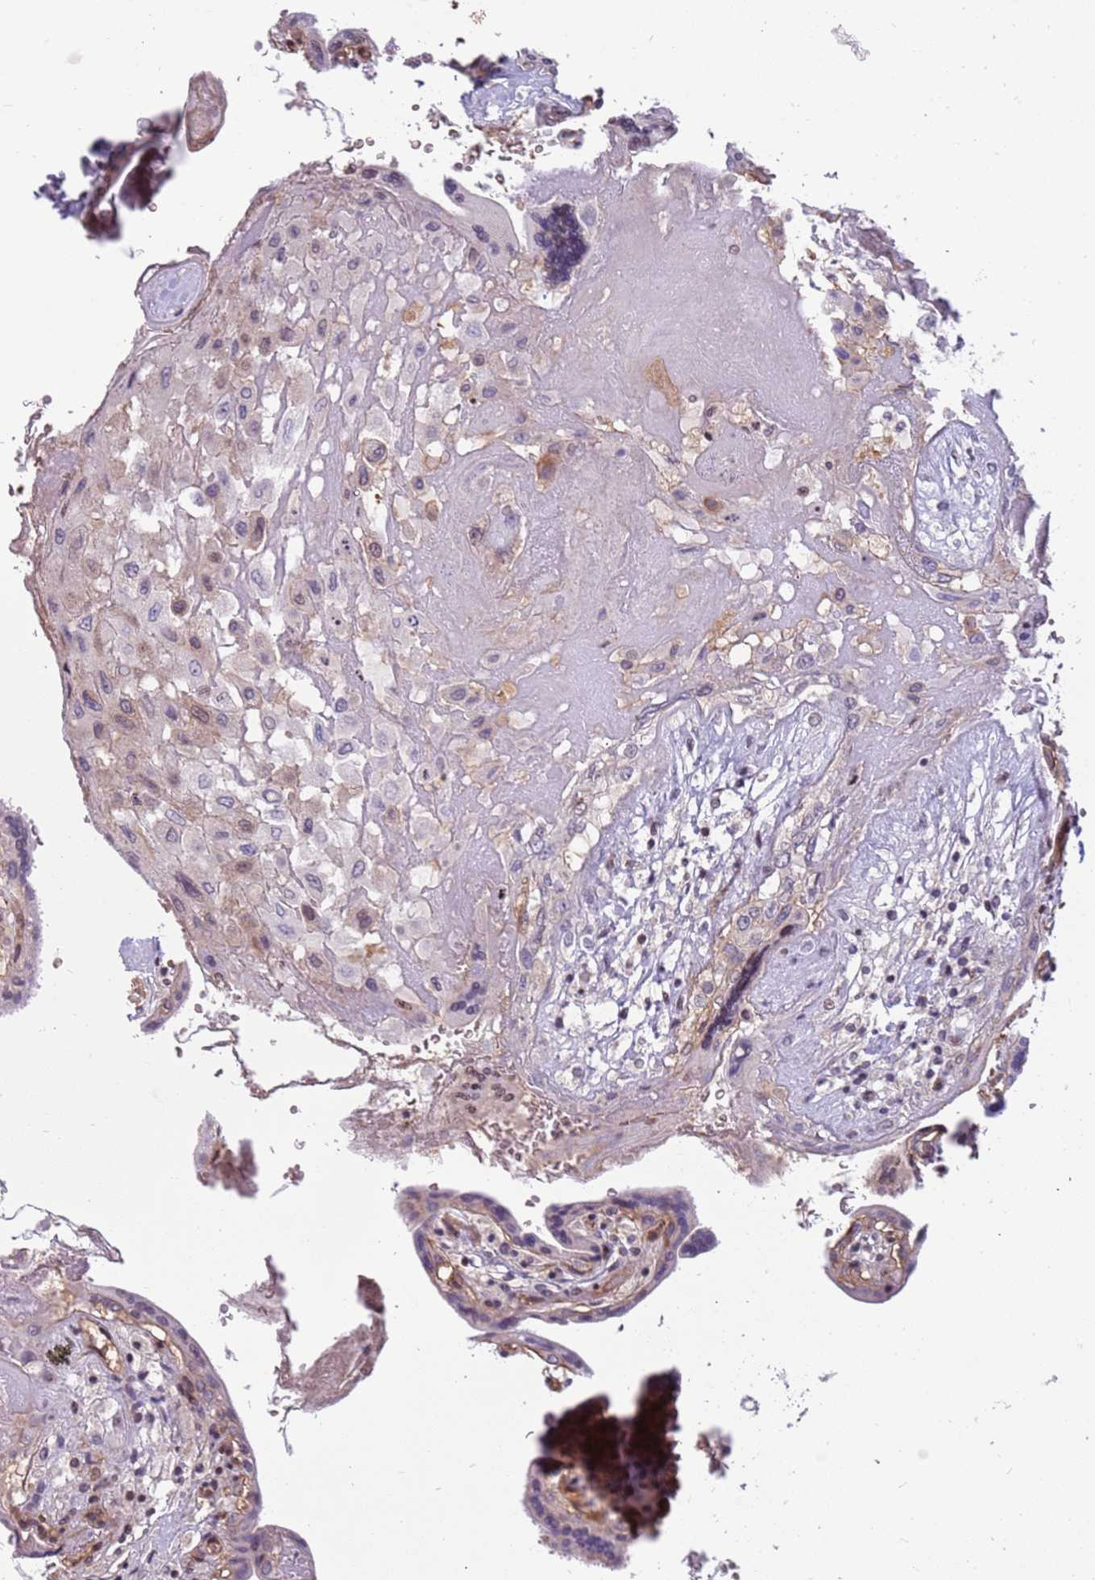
{"staining": {"intensity": "negative", "quantity": "none", "location": "none"}, "tissue": "placenta", "cell_type": "Decidual cells", "image_type": "normal", "snomed": [{"axis": "morphology", "description": "Normal tissue, NOS"}, {"axis": "topography", "description": "Placenta"}], "caption": "Placenta was stained to show a protein in brown. There is no significant expression in decidual cells. (DAB IHC, high magnification).", "gene": "ARHGEF35", "patient": {"sex": "female", "age": 37}}